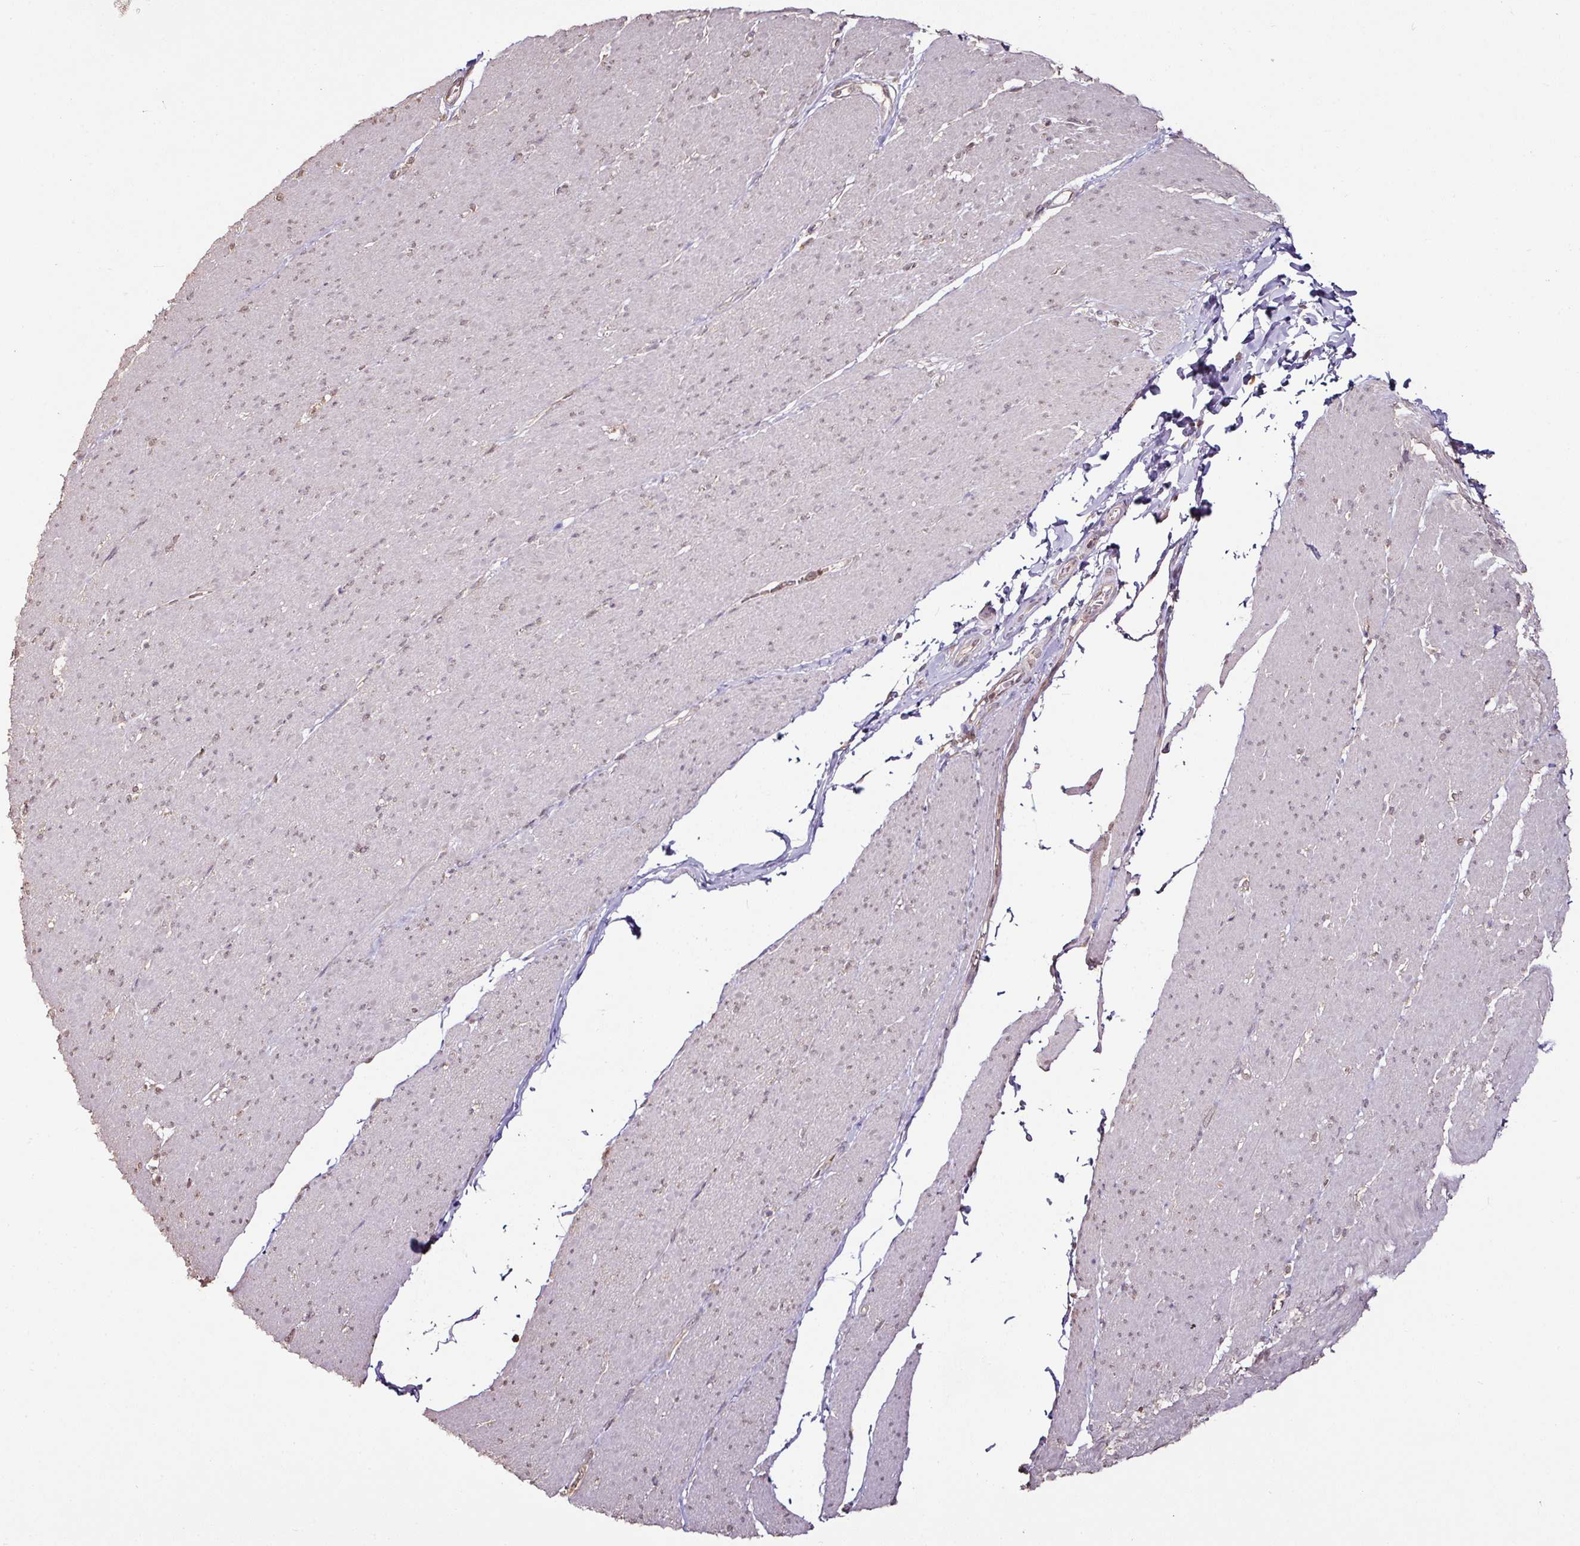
{"staining": {"intensity": "weak", "quantity": "25%-75%", "location": "nuclear"}, "tissue": "smooth muscle", "cell_type": "Smooth muscle cells", "image_type": "normal", "snomed": [{"axis": "morphology", "description": "Normal tissue, NOS"}, {"axis": "topography", "description": "Smooth muscle"}, {"axis": "topography", "description": "Rectum"}], "caption": "Smooth muscle cells show weak nuclear staining in approximately 25%-75% of cells in normal smooth muscle.", "gene": "RPL38", "patient": {"sex": "male", "age": 53}}